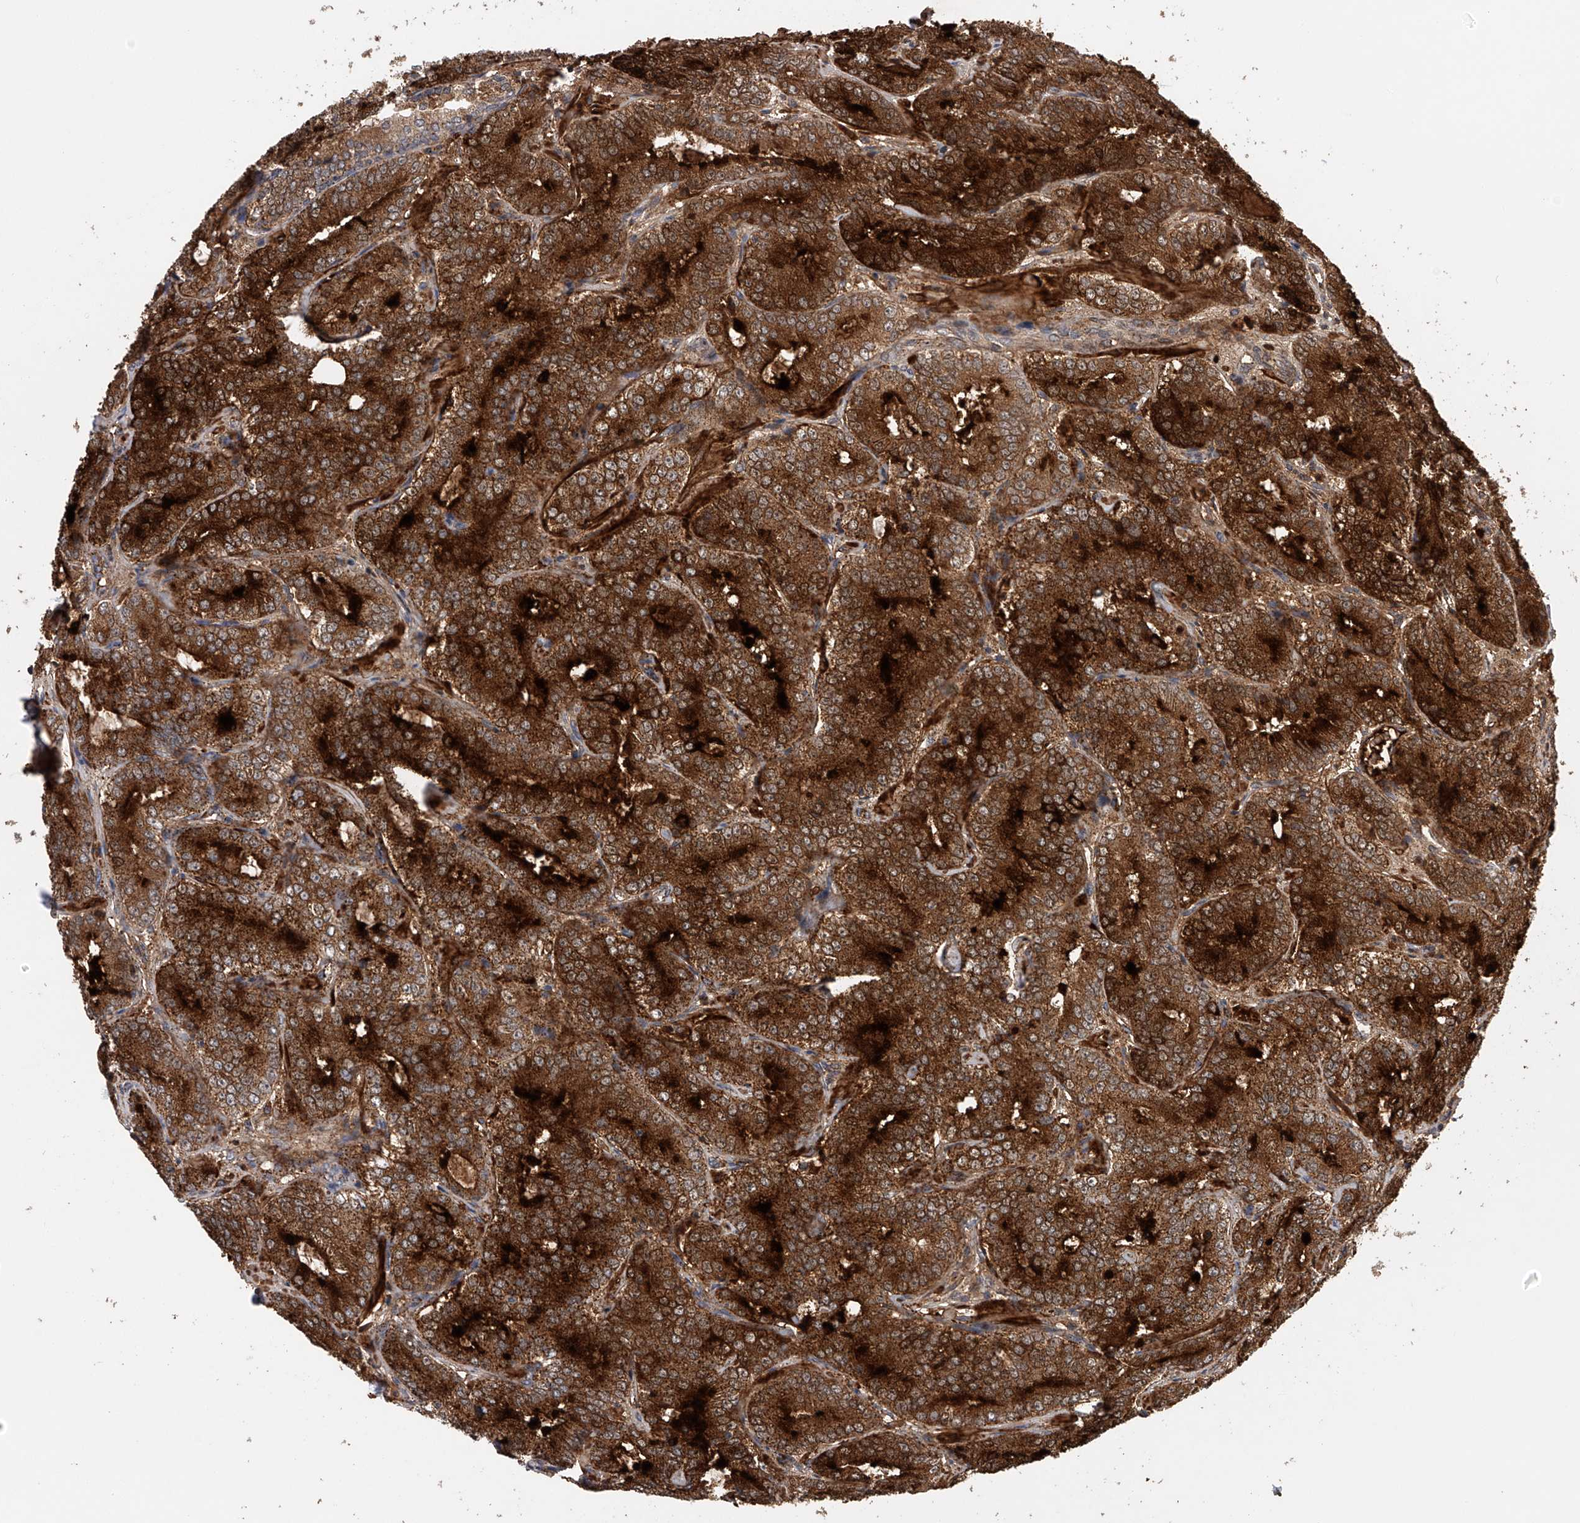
{"staining": {"intensity": "strong", "quantity": ">75%", "location": "cytoplasmic/membranous"}, "tissue": "prostate cancer", "cell_type": "Tumor cells", "image_type": "cancer", "snomed": [{"axis": "morphology", "description": "Adenocarcinoma, High grade"}, {"axis": "topography", "description": "Prostate"}], "caption": "A brown stain highlights strong cytoplasmic/membranous staining of a protein in human adenocarcinoma (high-grade) (prostate) tumor cells.", "gene": "SPOCK1", "patient": {"sex": "male", "age": 57}}